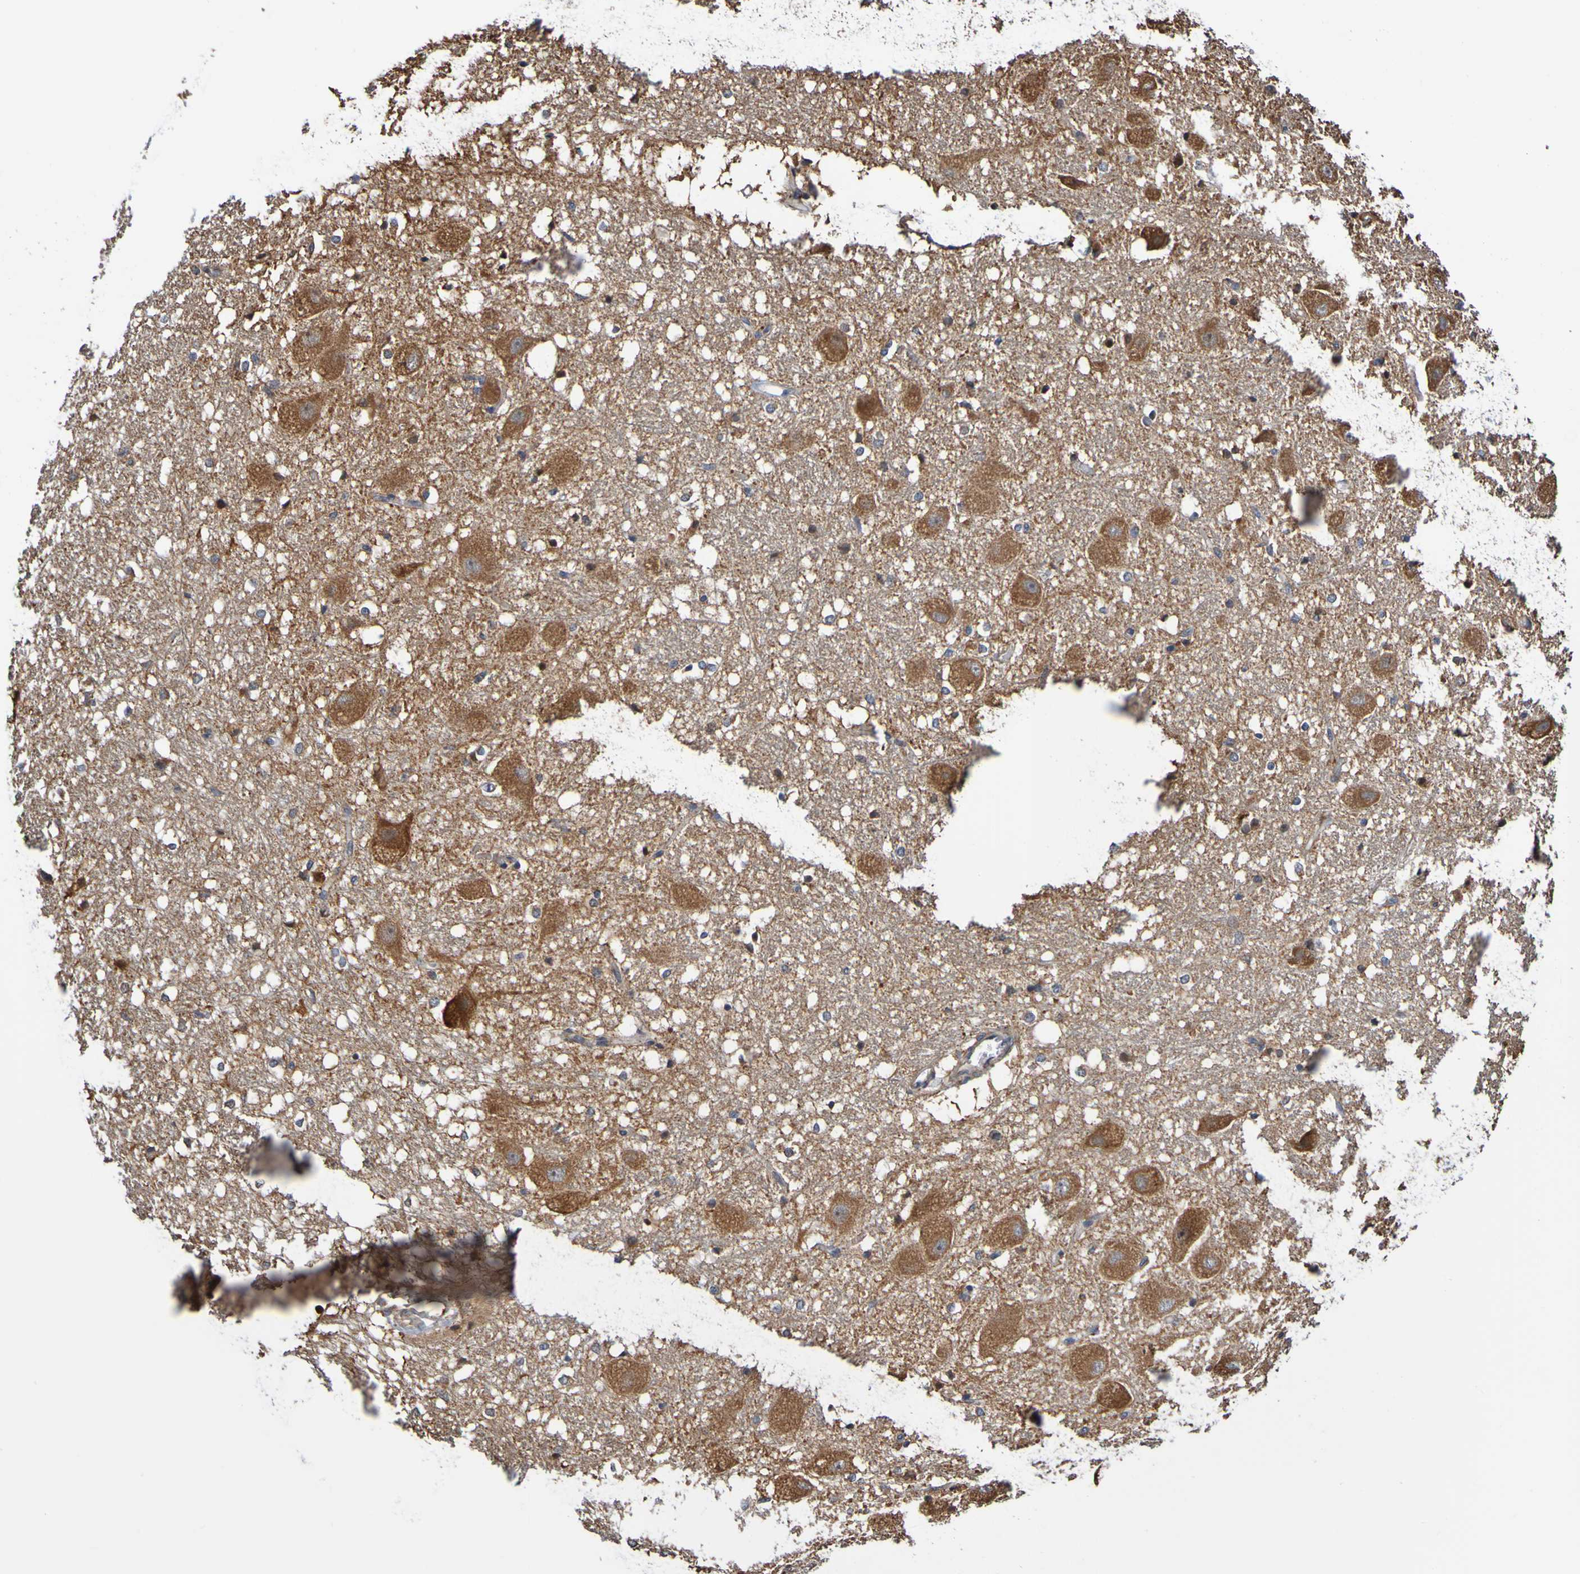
{"staining": {"intensity": "moderate", "quantity": "25%-75%", "location": "cytoplasmic/membranous"}, "tissue": "hippocampus", "cell_type": "Glial cells", "image_type": "normal", "snomed": [{"axis": "morphology", "description": "Normal tissue, NOS"}, {"axis": "topography", "description": "Hippocampus"}], "caption": "IHC image of benign hippocampus: hippocampus stained using immunohistochemistry (IHC) shows medium levels of moderate protein expression localized specifically in the cytoplasmic/membranous of glial cells, appearing as a cytoplasmic/membranous brown color.", "gene": "AXIN1", "patient": {"sex": "female", "age": 19}}